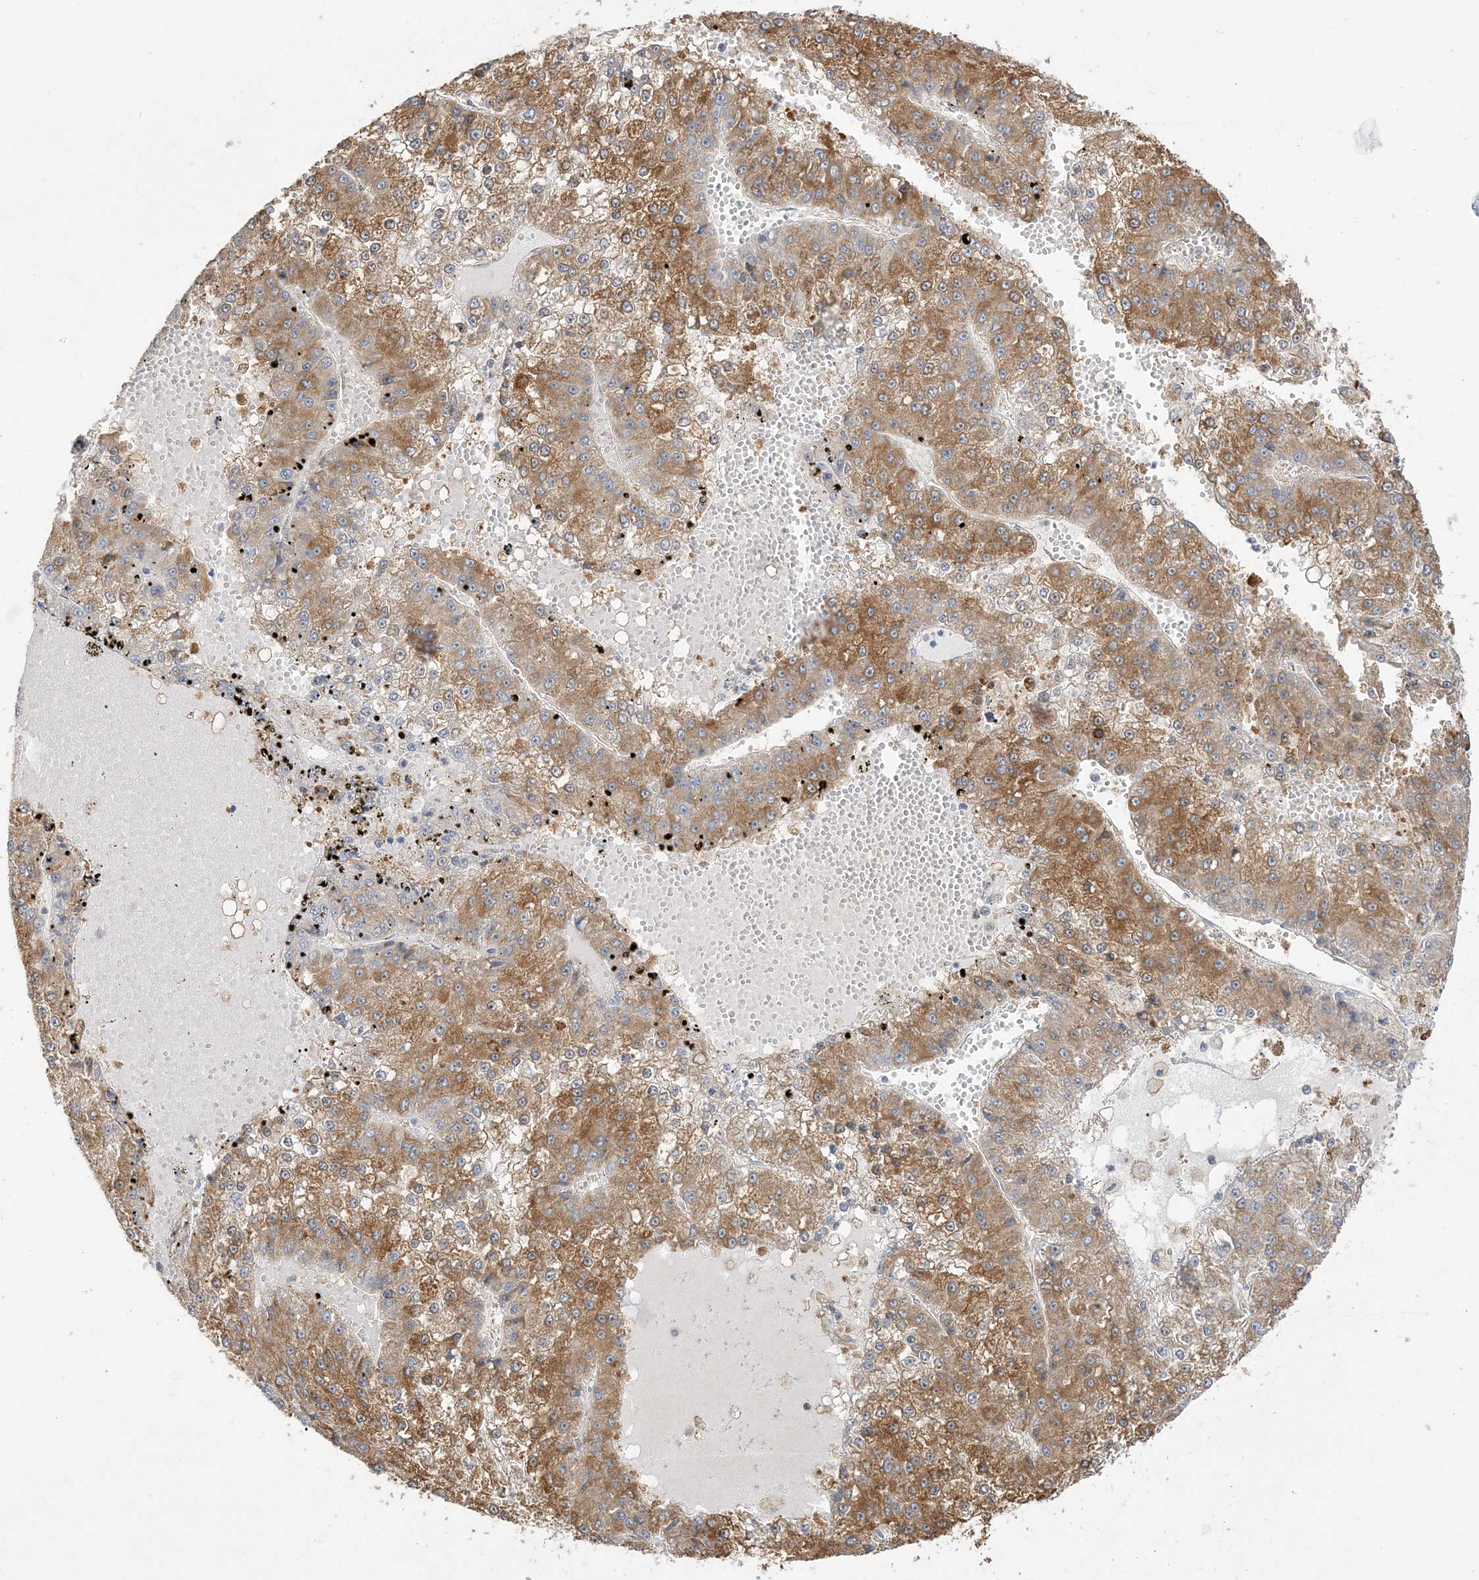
{"staining": {"intensity": "moderate", "quantity": ">75%", "location": "cytoplasmic/membranous"}, "tissue": "liver cancer", "cell_type": "Tumor cells", "image_type": "cancer", "snomed": [{"axis": "morphology", "description": "Carcinoma, Hepatocellular, NOS"}, {"axis": "topography", "description": "Liver"}], "caption": "Immunohistochemistry (IHC) histopathology image of human liver cancer stained for a protein (brown), which reveals medium levels of moderate cytoplasmic/membranous expression in about >75% of tumor cells.", "gene": "INPP1", "patient": {"sex": "female", "age": 73}}